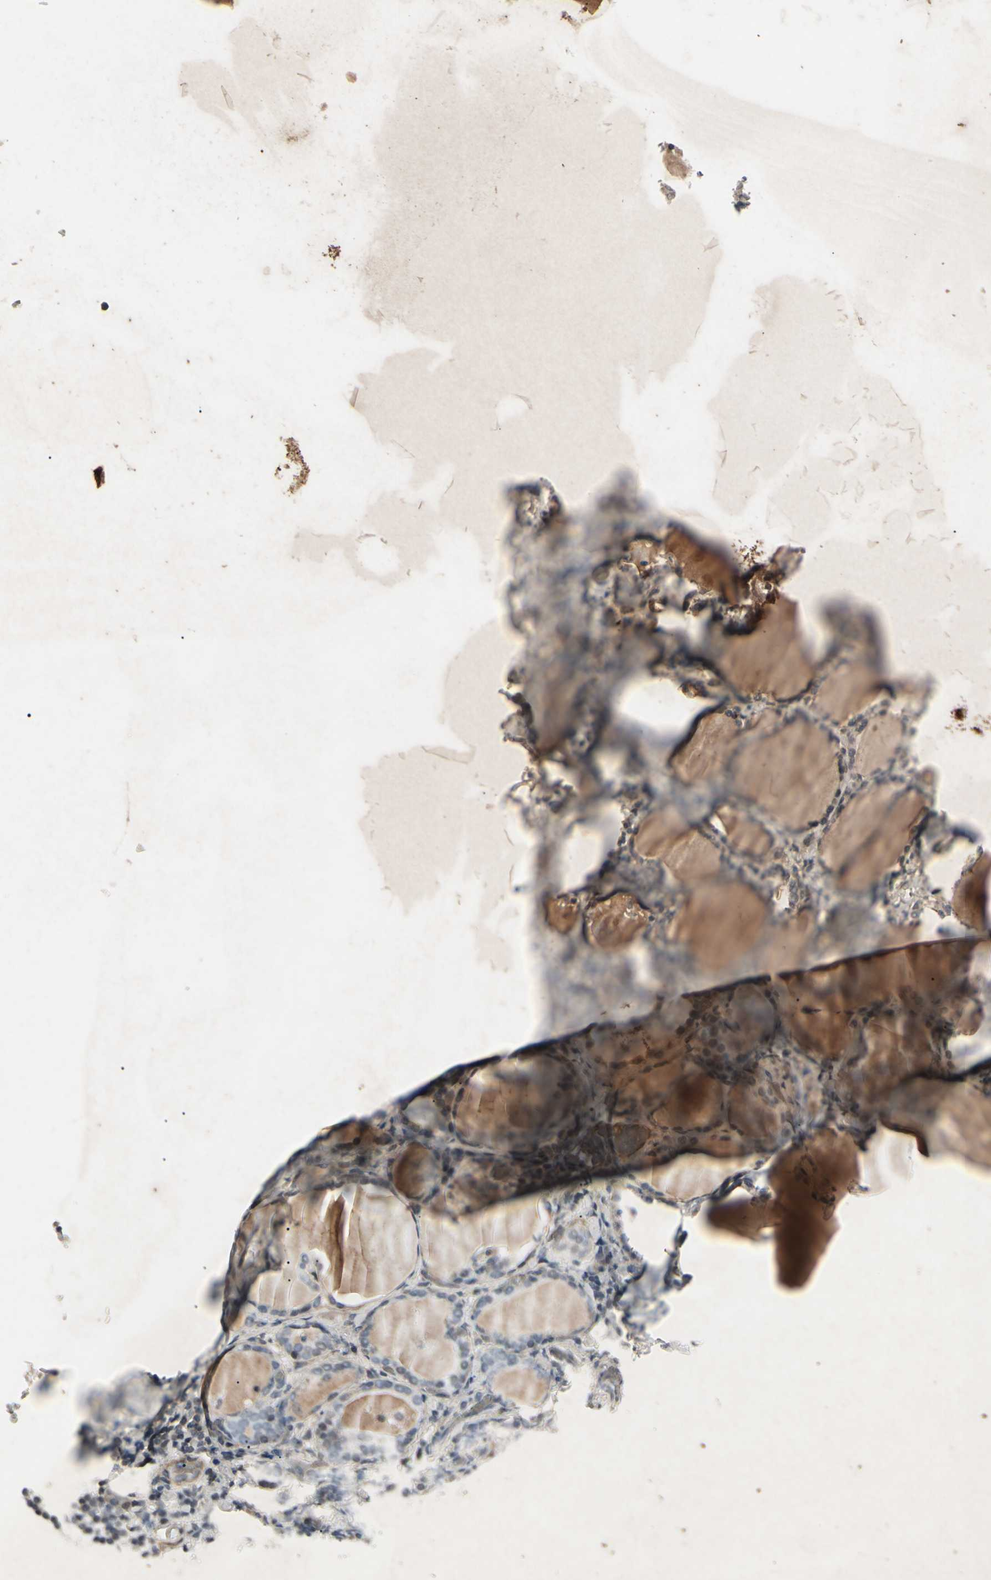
{"staining": {"intensity": "weak", "quantity": ">75%", "location": "cytoplasmic/membranous"}, "tissue": "thyroid gland", "cell_type": "Glandular cells", "image_type": "normal", "snomed": [{"axis": "morphology", "description": "Normal tissue, NOS"}, {"axis": "morphology", "description": "Papillary adenocarcinoma, NOS"}, {"axis": "topography", "description": "Thyroid gland"}], "caption": "A low amount of weak cytoplasmic/membranous staining is identified in approximately >75% of glandular cells in benign thyroid gland. The staining is performed using DAB (3,3'-diaminobenzidine) brown chromogen to label protein expression. The nuclei are counter-stained blue using hematoxylin.", "gene": "AEBP1", "patient": {"sex": "female", "age": 30}}